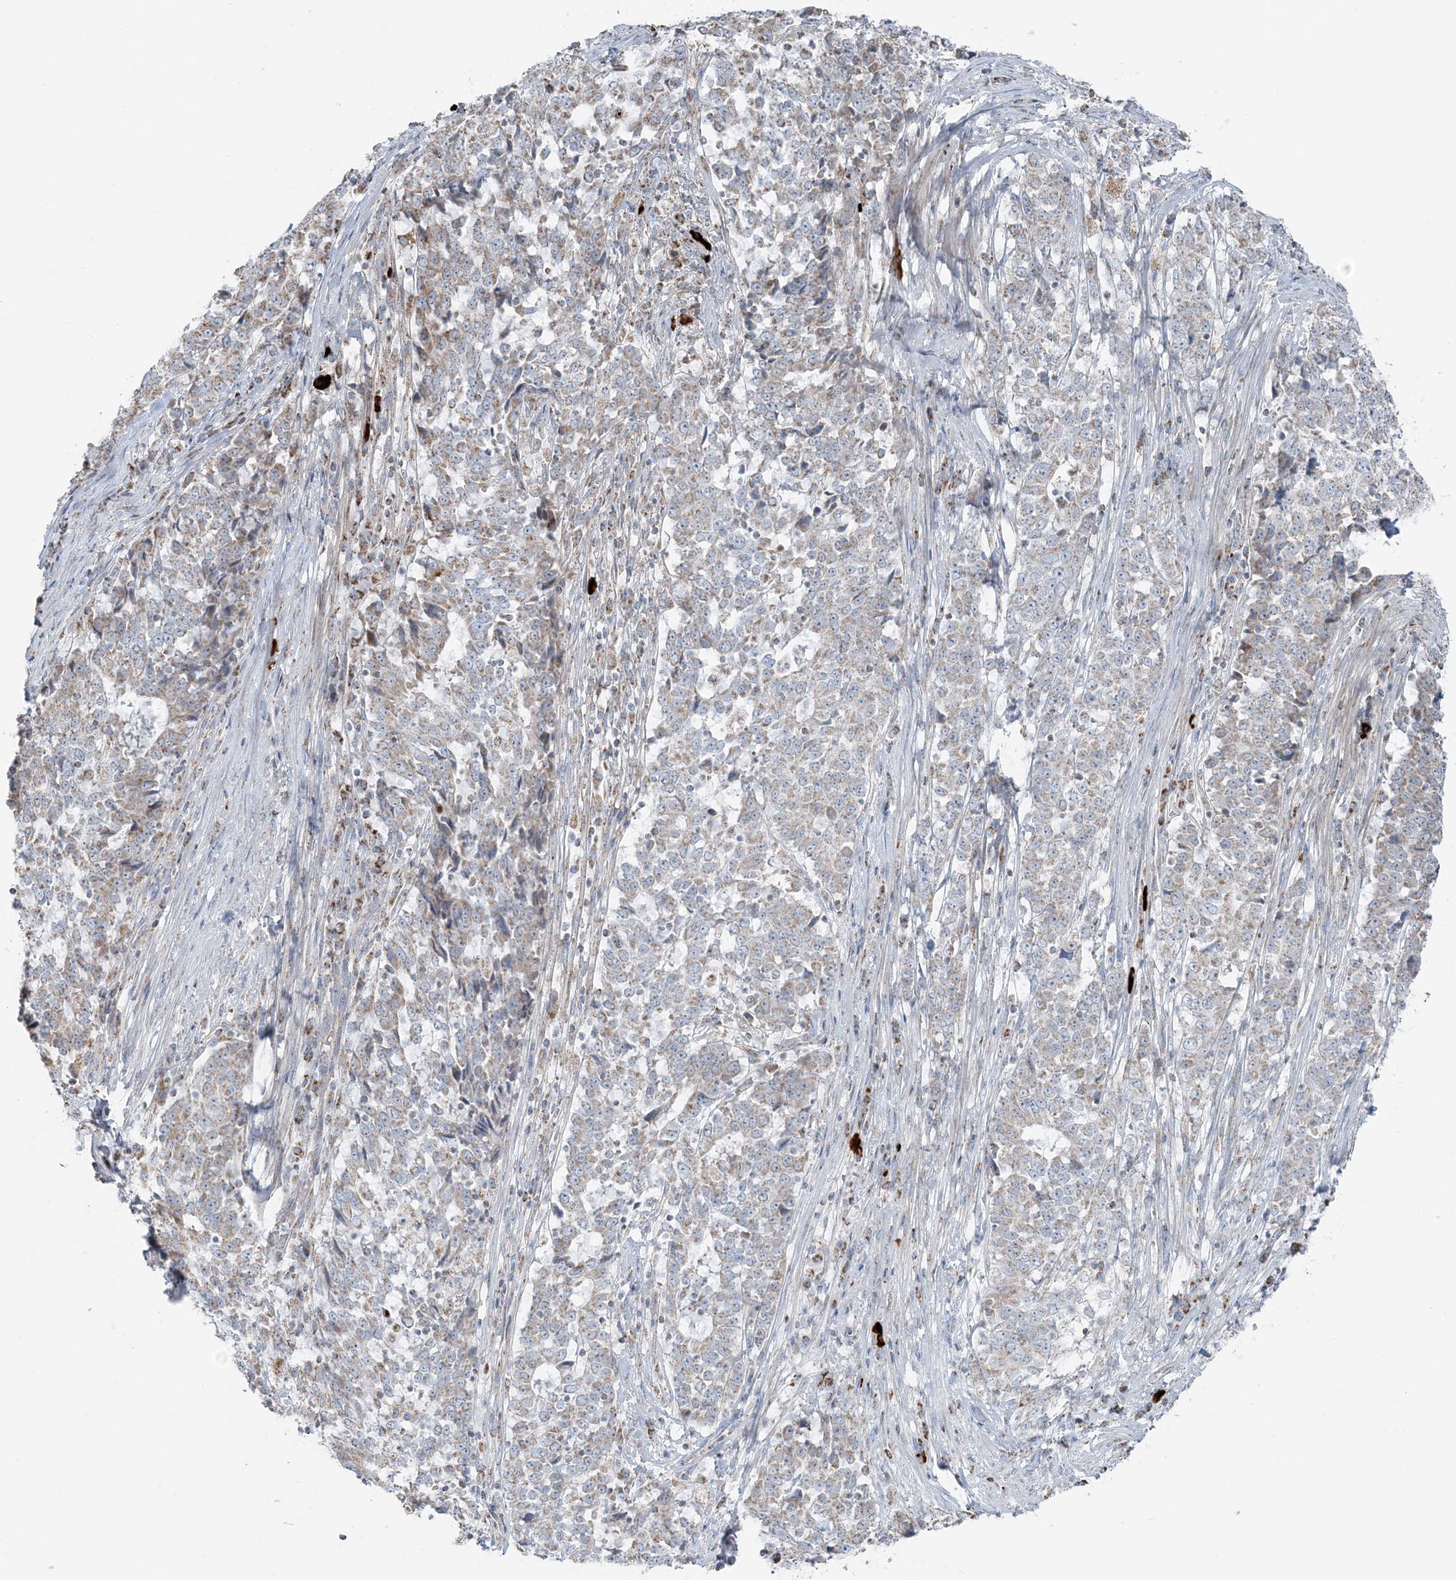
{"staining": {"intensity": "weak", "quantity": "25%-75%", "location": "cytoplasmic/membranous"}, "tissue": "stomach cancer", "cell_type": "Tumor cells", "image_type": "cancer", "snomed": [{"axis": "morphology", "description": "Adenocarcinoma, NOS"}, {"axis": "topography", "description": "Stomach"}], "caption": "Tumor cells demonstrate low levels of weak cytoplasmic/membranous staining in about 25%-75% of cells in human stomach cancer. (Stains: DAB (3,3'-diaminobenzidine) in brown, nuclei in blue, Microscopy: brightfield microscopy at high magnification).", "gene": "SLC22A16", "patient": {"sex": "male", "age": 59}}